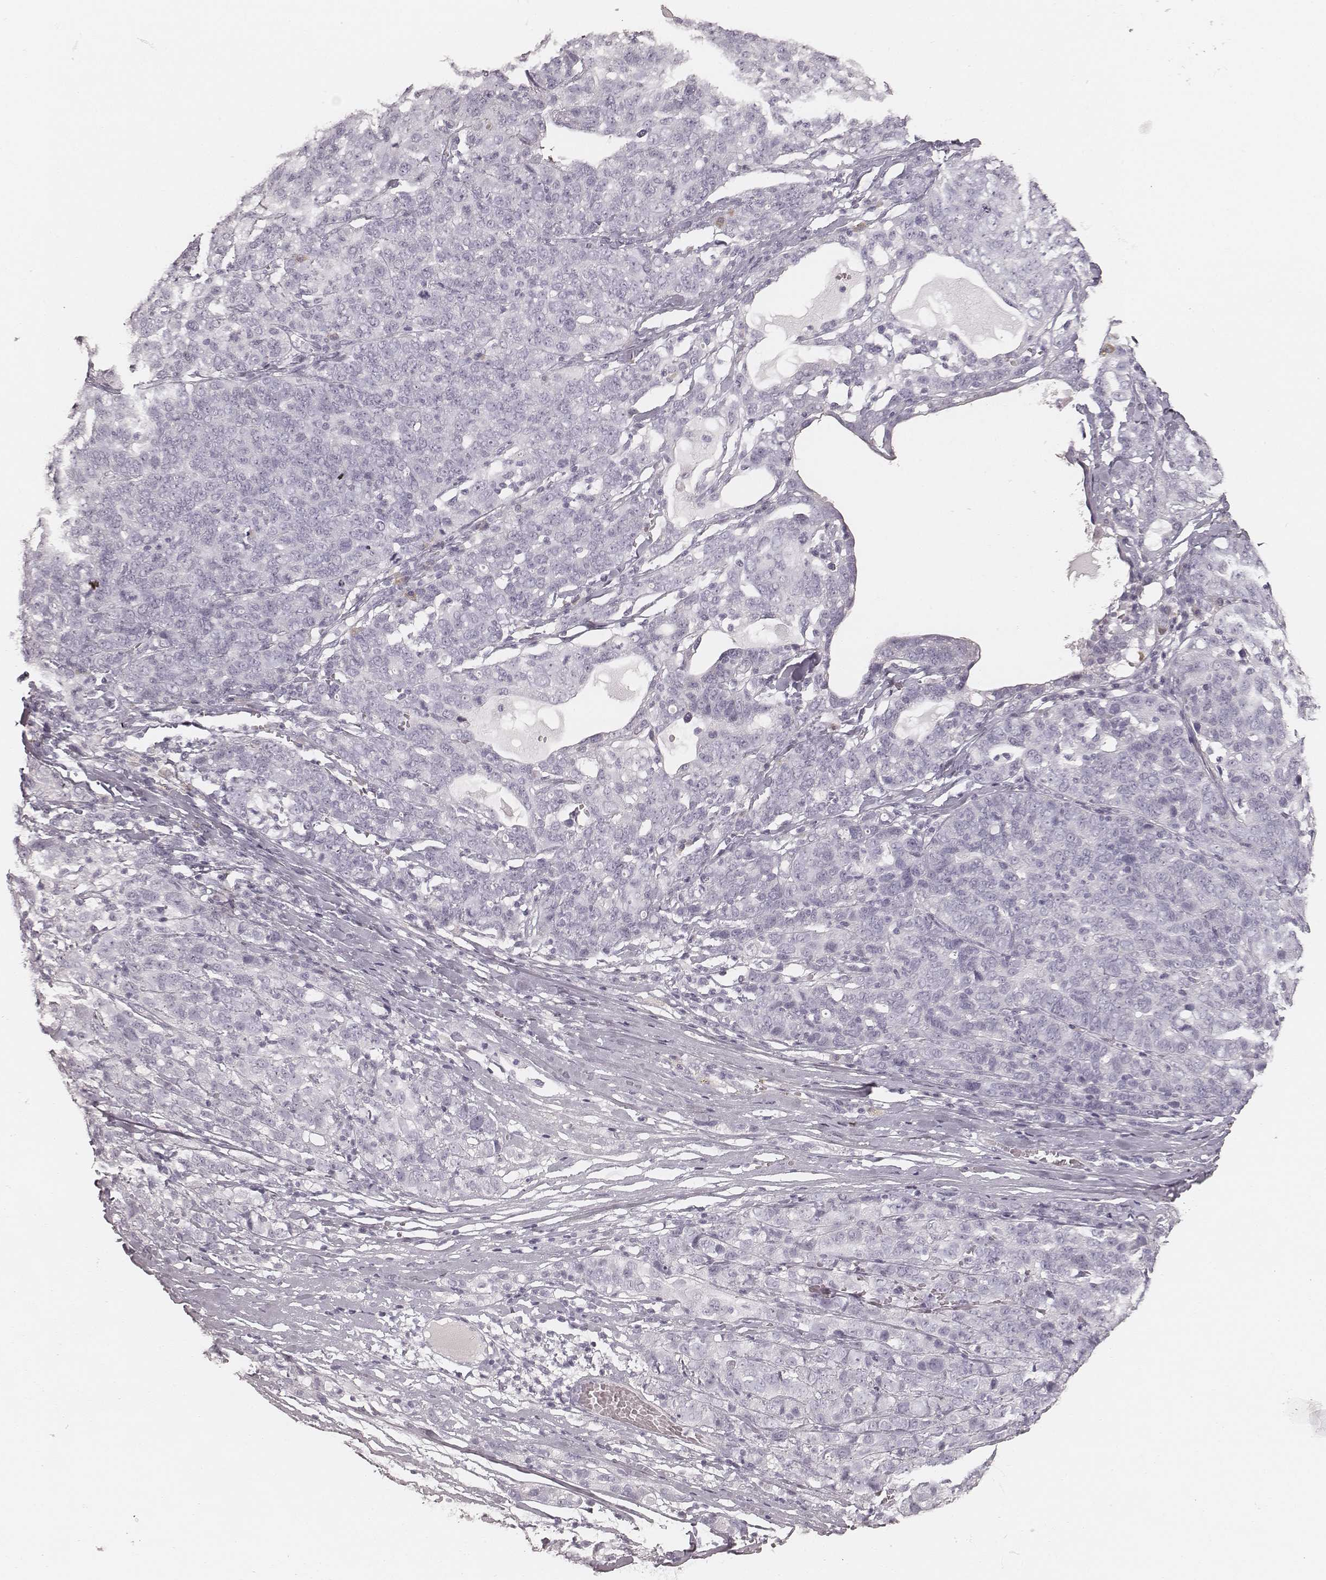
{"staining": {"intensity": "negative", "quantity": "none", "location": "none"}, "tissue": "ovarian cancer", "cell_type": "Tumor cells", "image_type": "cancer", "snomed": [{"axis": "morphology", "description": "Cystadenocarcinoma, serous, NOS"}, {"axis": "topography", "description": "Ovary"}], "caption": "Image shows no protein staining in tumor cells of serous cystadenocarcinoma (ovarian) tissue.", "gene": "KRT82", "patient": {"sex": "female", "age": 71}}